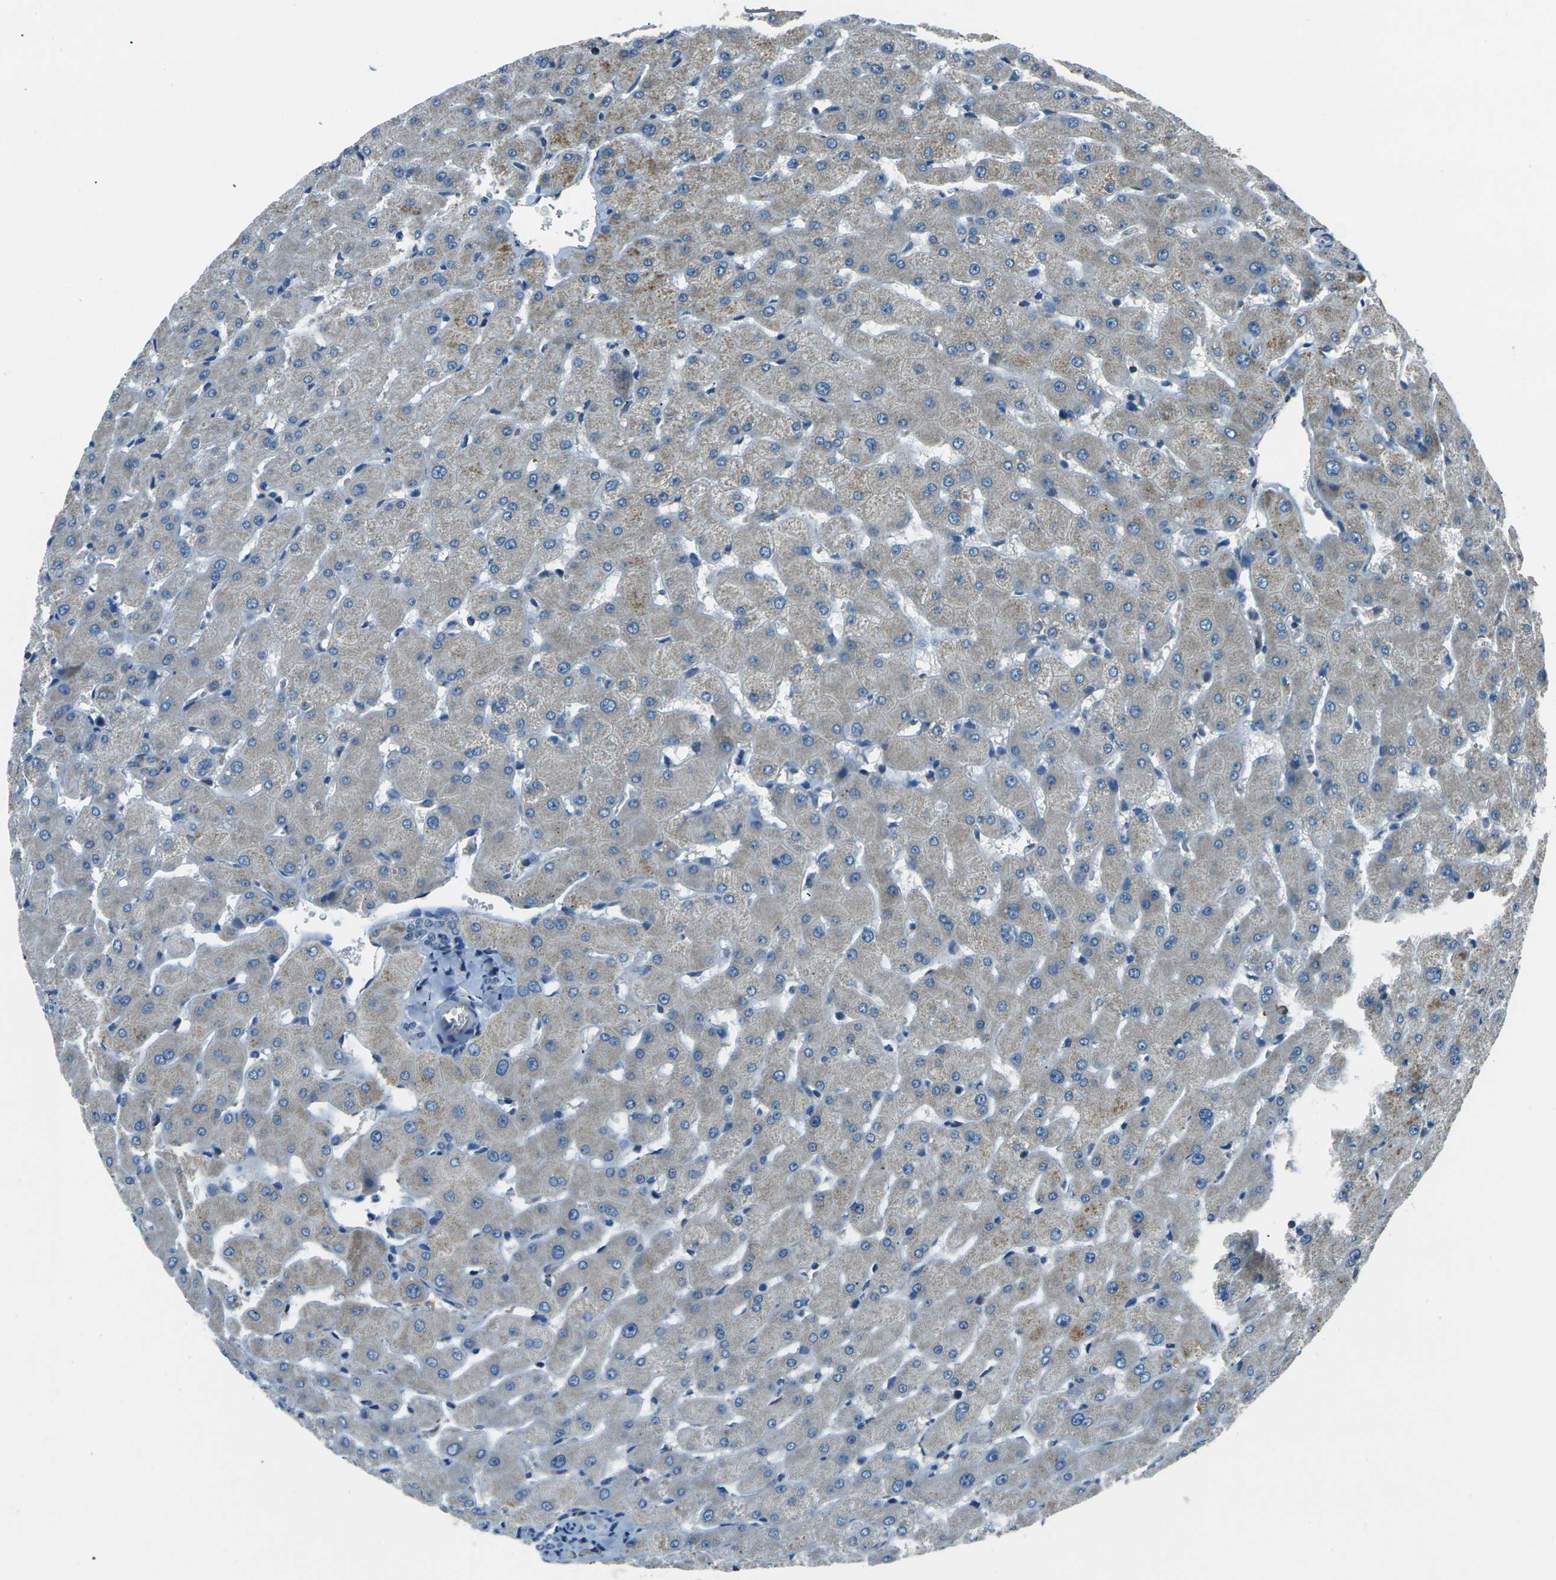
{"staining": {"intensity": "negative", "quantity": "none", "location": "none"}, "tissue": "liver", "cell_type": "Cholangiocytes", "image_type": "normal", "snomed": [{"axis": "morphology", "description": "Normal tissue, NOS"}, {"axis": "topography", "description": "Liver"}], "caption": "A high-resolution micrograph shows immunohistochemistry (IHC) staining of unremarkable liver, which shows no significant staining in cholangiocytes.", "gene": "IRF3", "patient": {"sex": "female", "age": 63}}